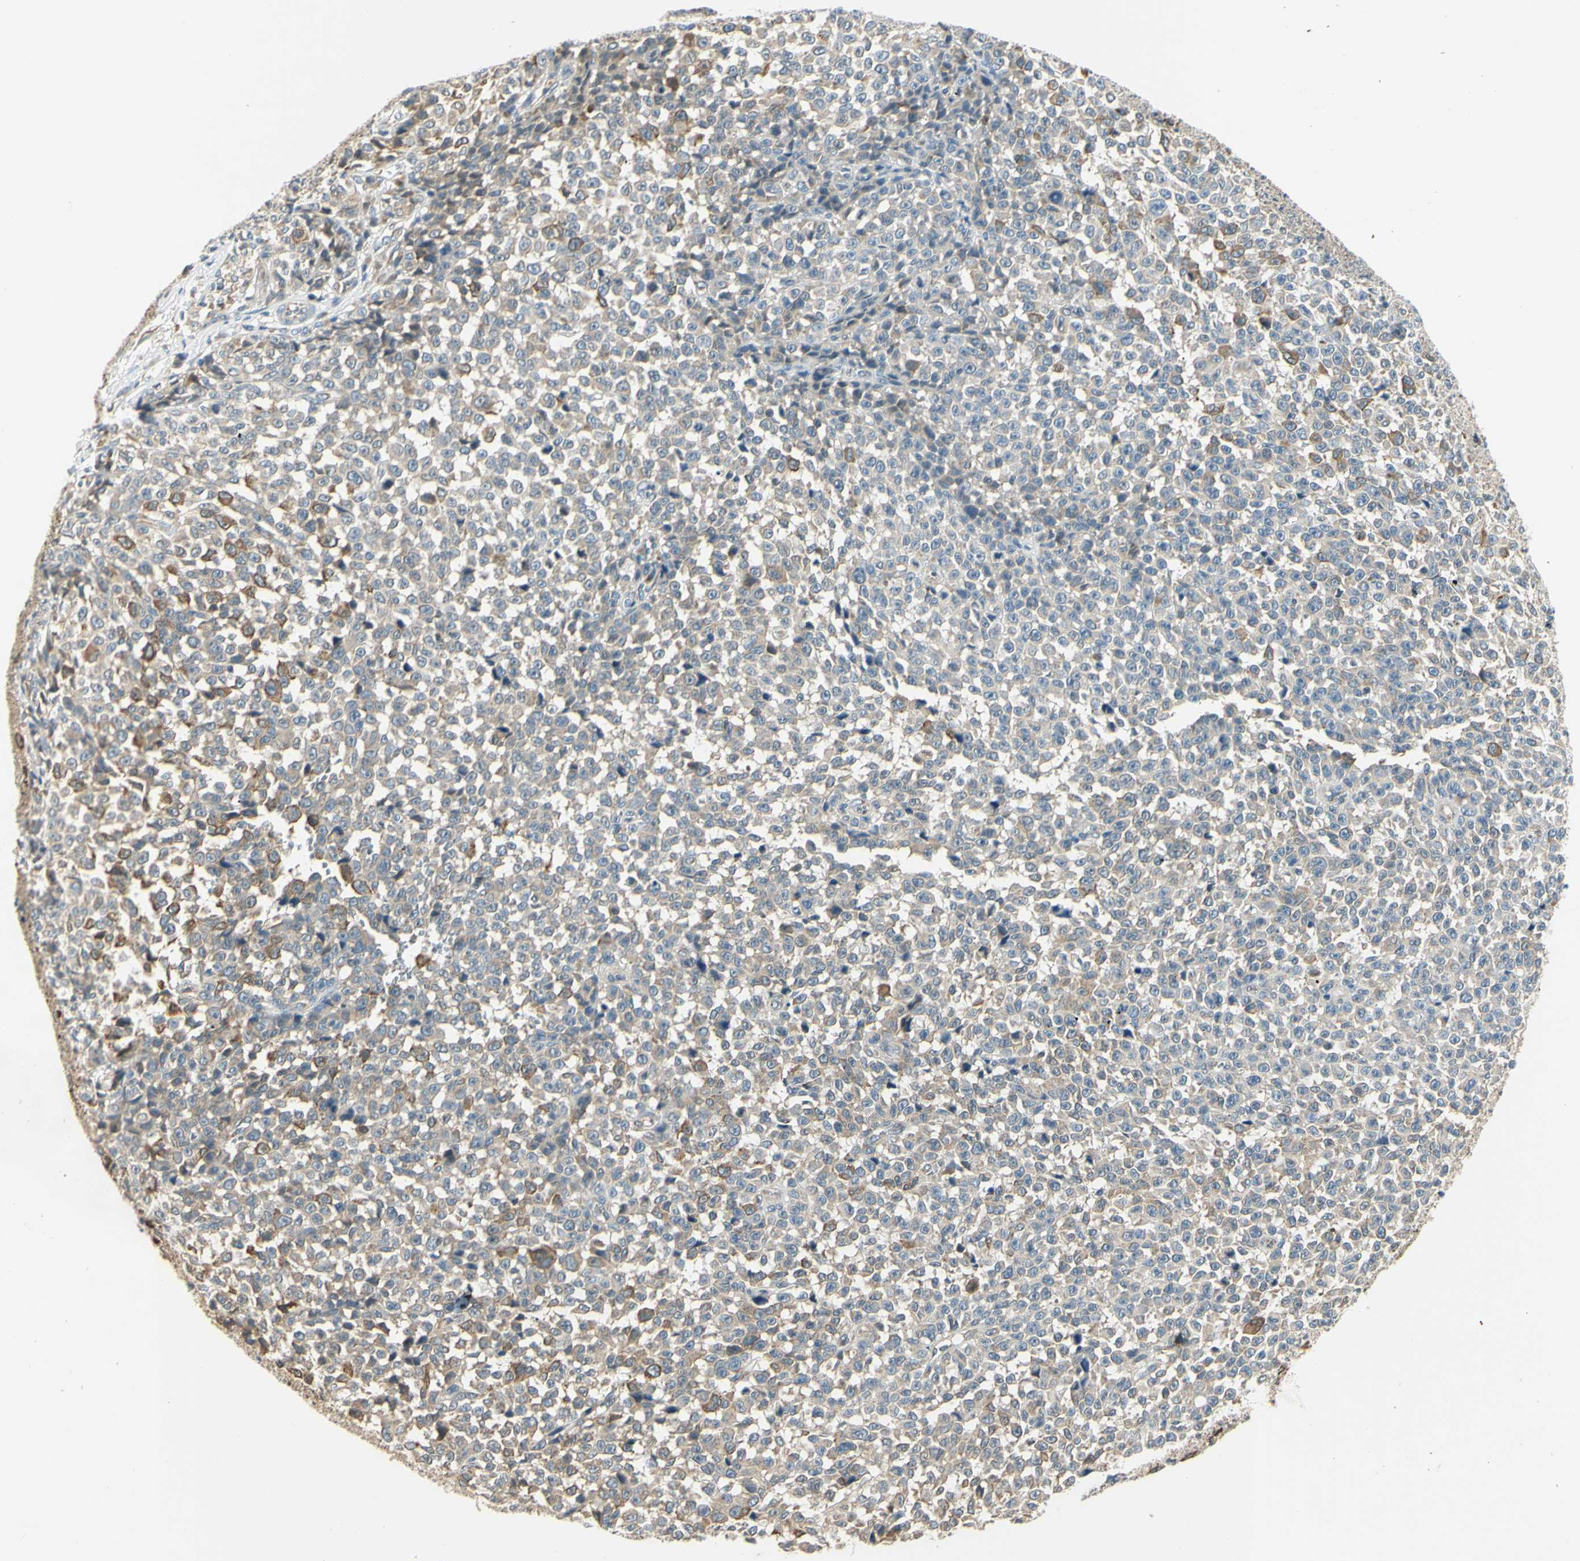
{"staining": {"intensity": "weak", "quantity": "25%-75%", "location": "cytoplasmic/membranous"}, "tissue": "melanoma", "cell_type": "Tumor cells", "image_type": "cancer", "snomed": [{"axis": "morphology", "description": "Malignant melanoma, NOS"}, {"axis": "topography", "description": "Skin"}], "caption": "This is an image of immunohistochemistry (IHC) staining of melanoma, which shows weak expression in the cytoplasmic/membranous of tumor cells.", "gene": "IGDCC4", "patient": {"sex": "female", "age": 82}}